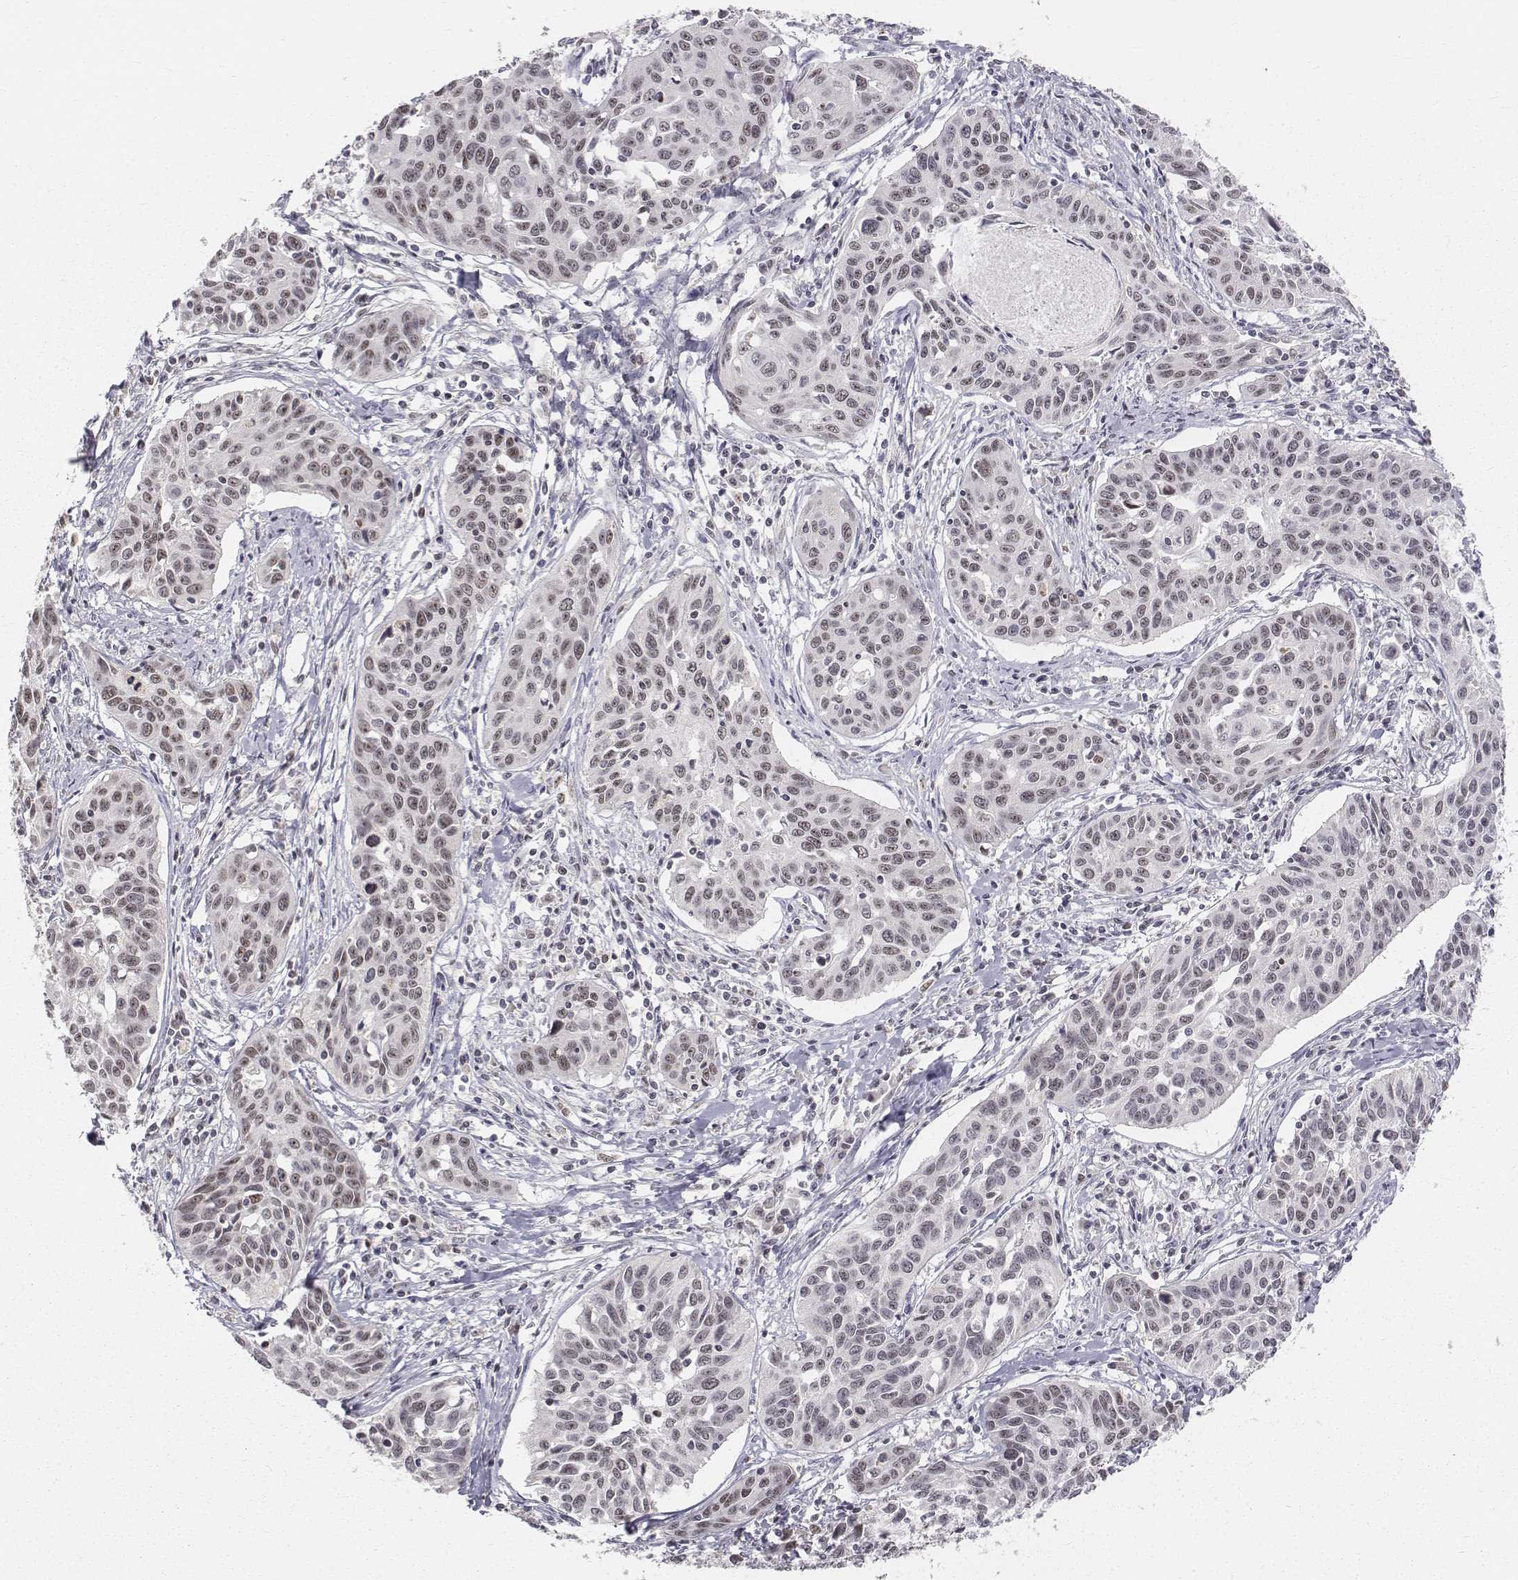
{"staining": {"intensity": "moderate", "quantity": "25%-75%", "location": "nuclear"}, "tissue": "cervical cancer", "cell_type": "Tumor cells", "image_type": "cancer", "snomed": [{"axis": "morphology", "description": "Squamous cell carcinoma, NOS"}, {"axis": "topography", "description": "Cervix"}], "caption": "Moderate nuclear expression is appreciated in approximately 25%-75% of tumor cells in cervical squamous cell carcinoma.", "gene": "PHF6", "patient": {"sex": "female", "age": 31}}